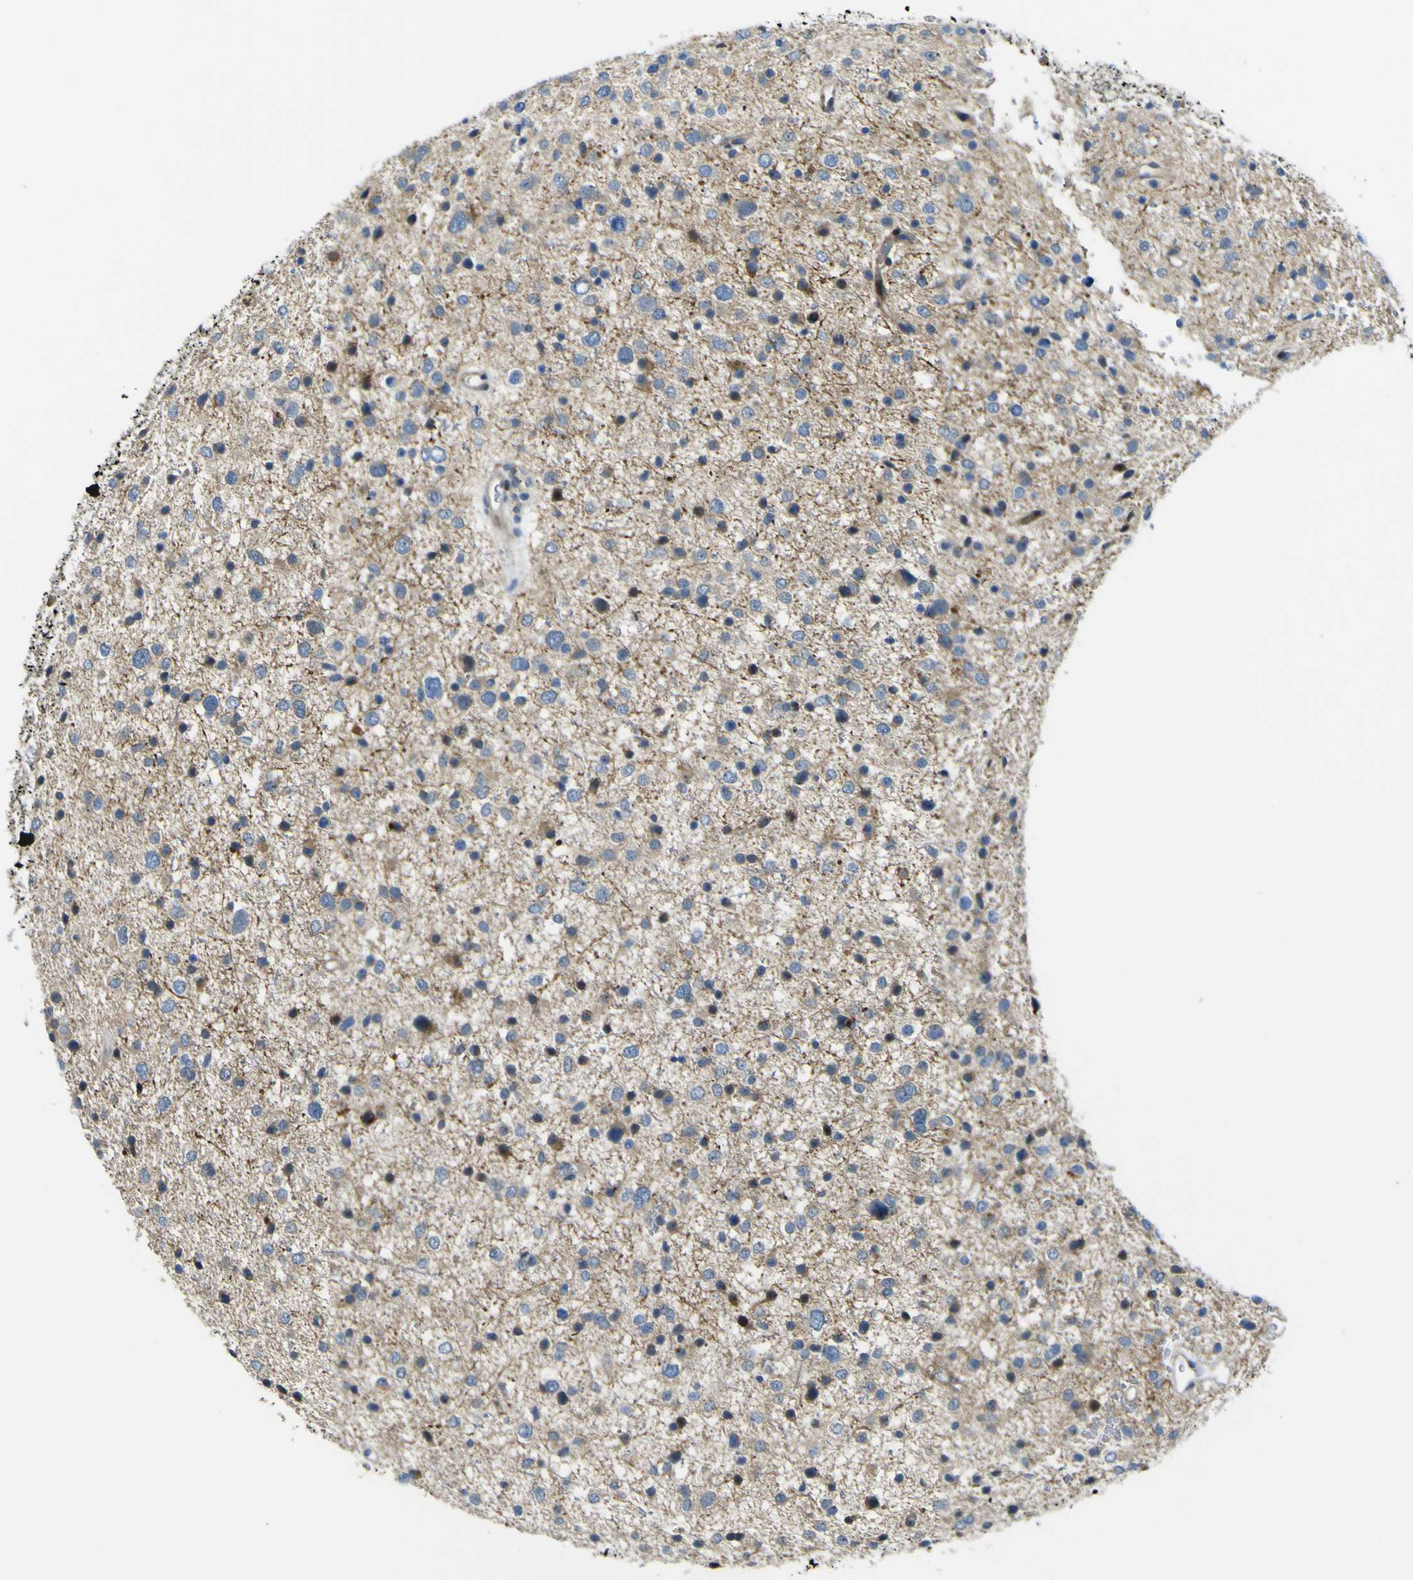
{"staining": {"intensity": "moderate", "quantity": "25%-75%", "location": "cytoplasmic/membranous,nuclear"}, "tissue": "glioma", "cell_type": "Tumor cells", "image_type": "cancer", "snomed": [{"axis": "morphology", "description": "Glioma, malignant, Low grade"}, {"axis": "topography", "description": "Brain"}], "caption": "The histopathology image shows immunohistochemical staining of glioma. There is moderate cytoplasmic/membranous and nuclear staining is seen in approximately 25%-75% of tumor cells. Nuclei are stained in blue.", "gene": "LBHD1", "patient": {"sex": "female", "age": 37}}